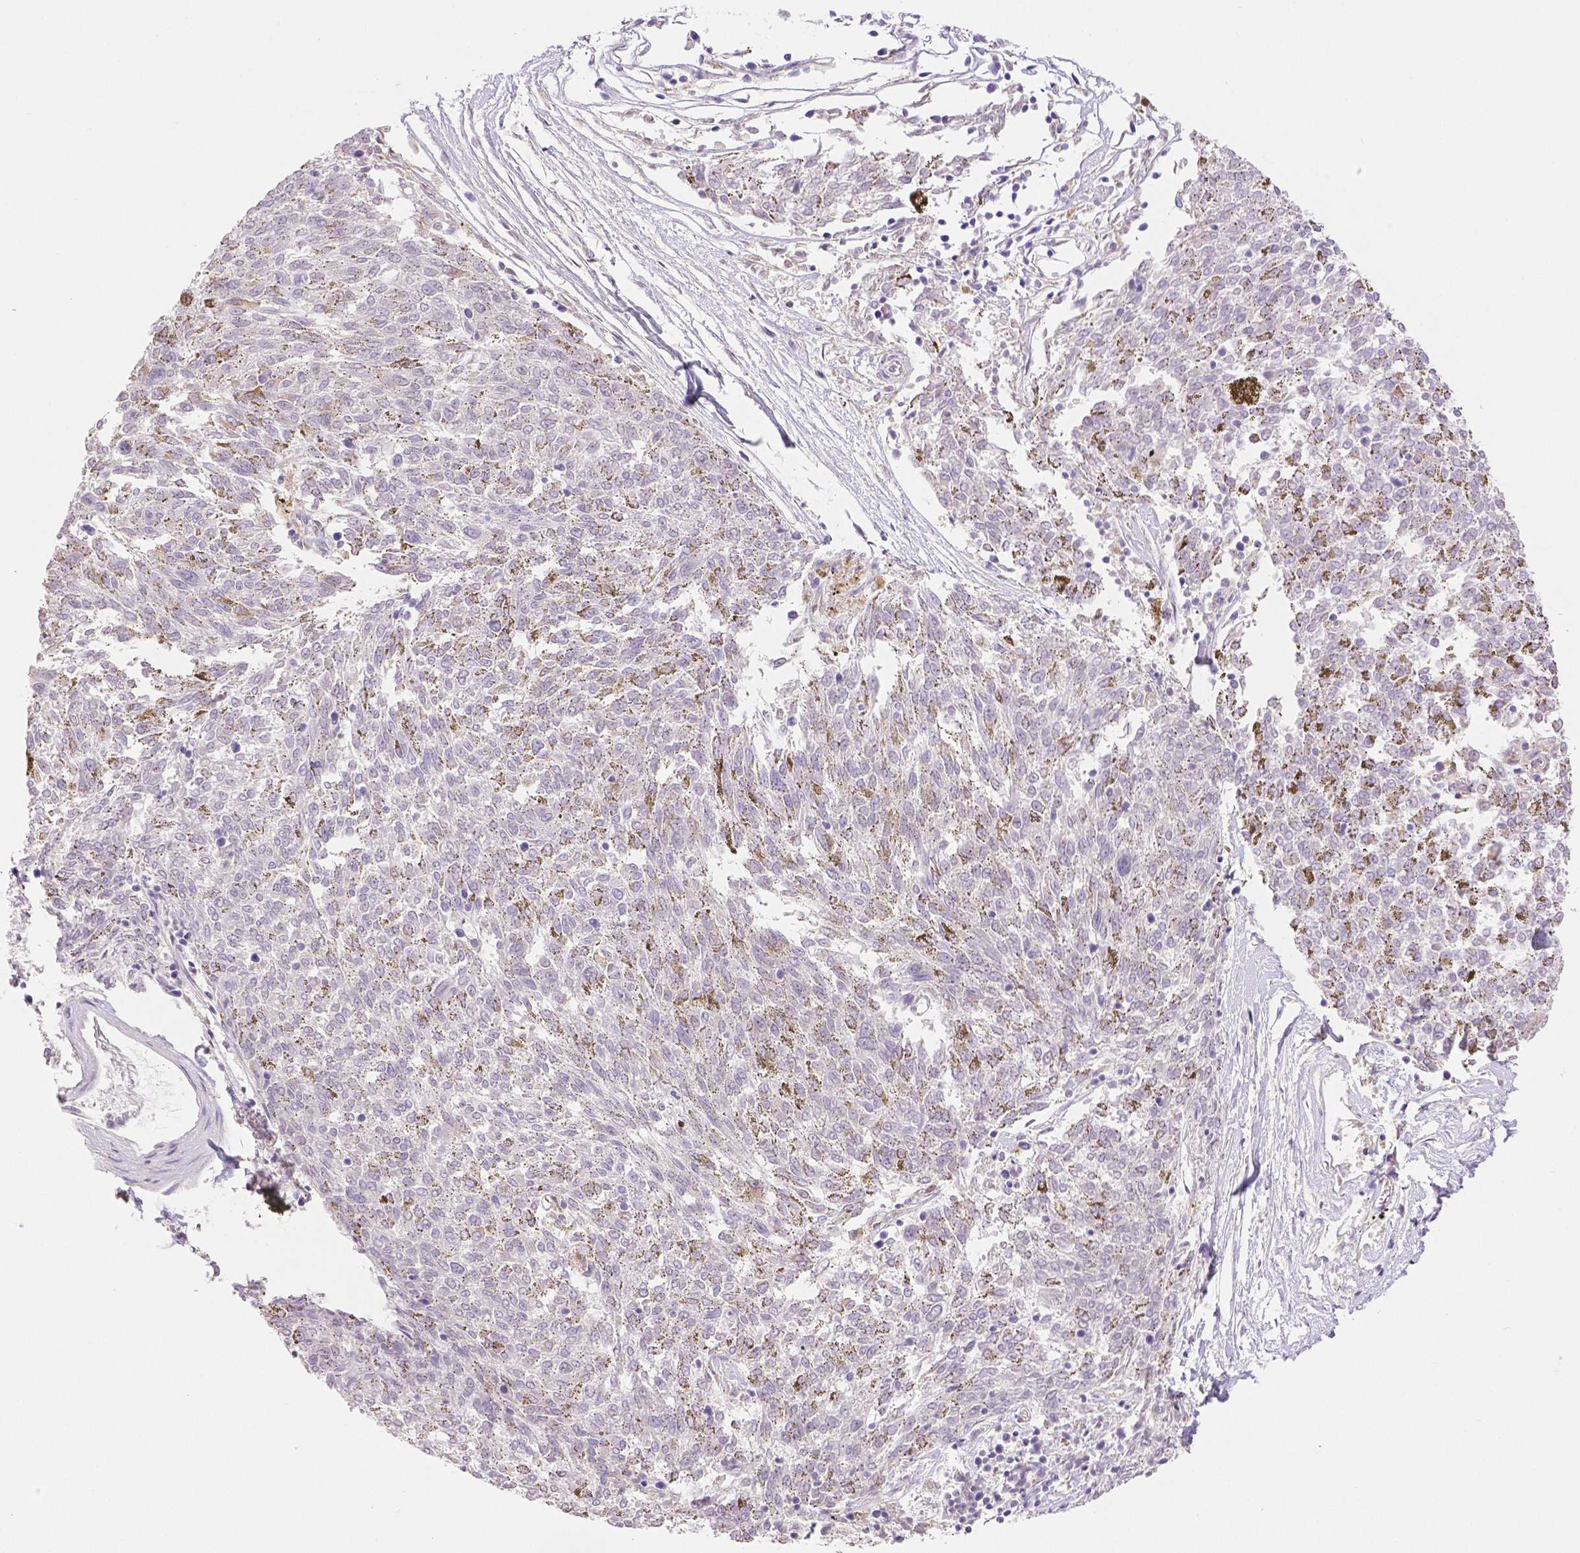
{"staining": {"intensity": "negative", "quantity": "none", "location": "none"}, "tissue": "melanoma", "cell_type": "Tumor cells", "image_type": "cancer", "snomed": [{"axis": "morphology", "description": "Malignant melanoma, NOS"}, {"axis": "topography", "description": "Skin"}], "caption": "This is an immunohistochemistry photomicrograph of human melanoma. There is no expression in tumor cells.", "gene": "THY1", "patient": {"sex": "female", "age": 72}}